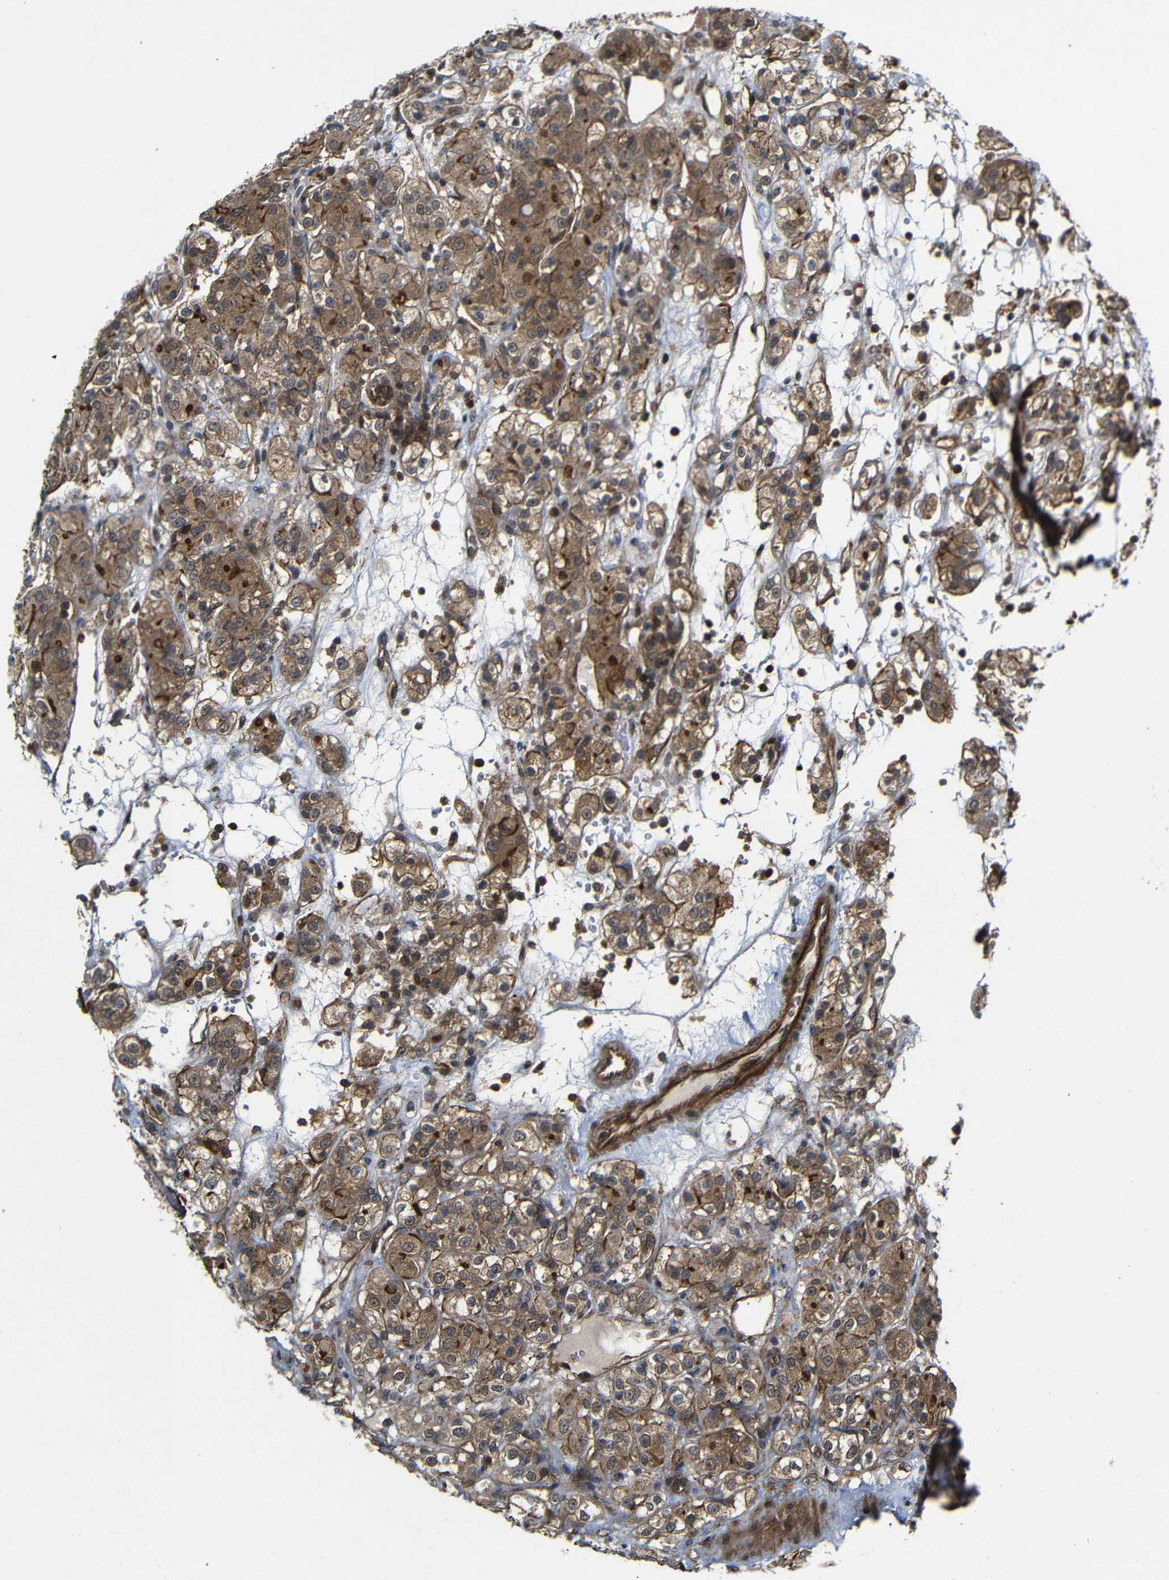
{"staining": {"intensity": "moderate", "quantity": ">75%", "location": "cytoplasmic/membranous"}, "tissue": "renal cancer", "cell_type": "Tumor cells", "image_type": "cancer", "snomed": [{"axis": "morphology", "description": "Normal tissue, NOS"}, {"axis": "morphology", "description": "Adenocarcinoma, NOS"}, {"axis": "topography", "description": "Kidney"}], "caption": "Protein positivity by IHC reveals moderate cytoplasmic/membranous expression in approximately >75% of tumor cells in renal cancer. Immunohistochemistry stains the protein in brown and the nuclei are stained blue.", "gene": "NANOS1", "patient": {"sex": "male", "age": 61}}